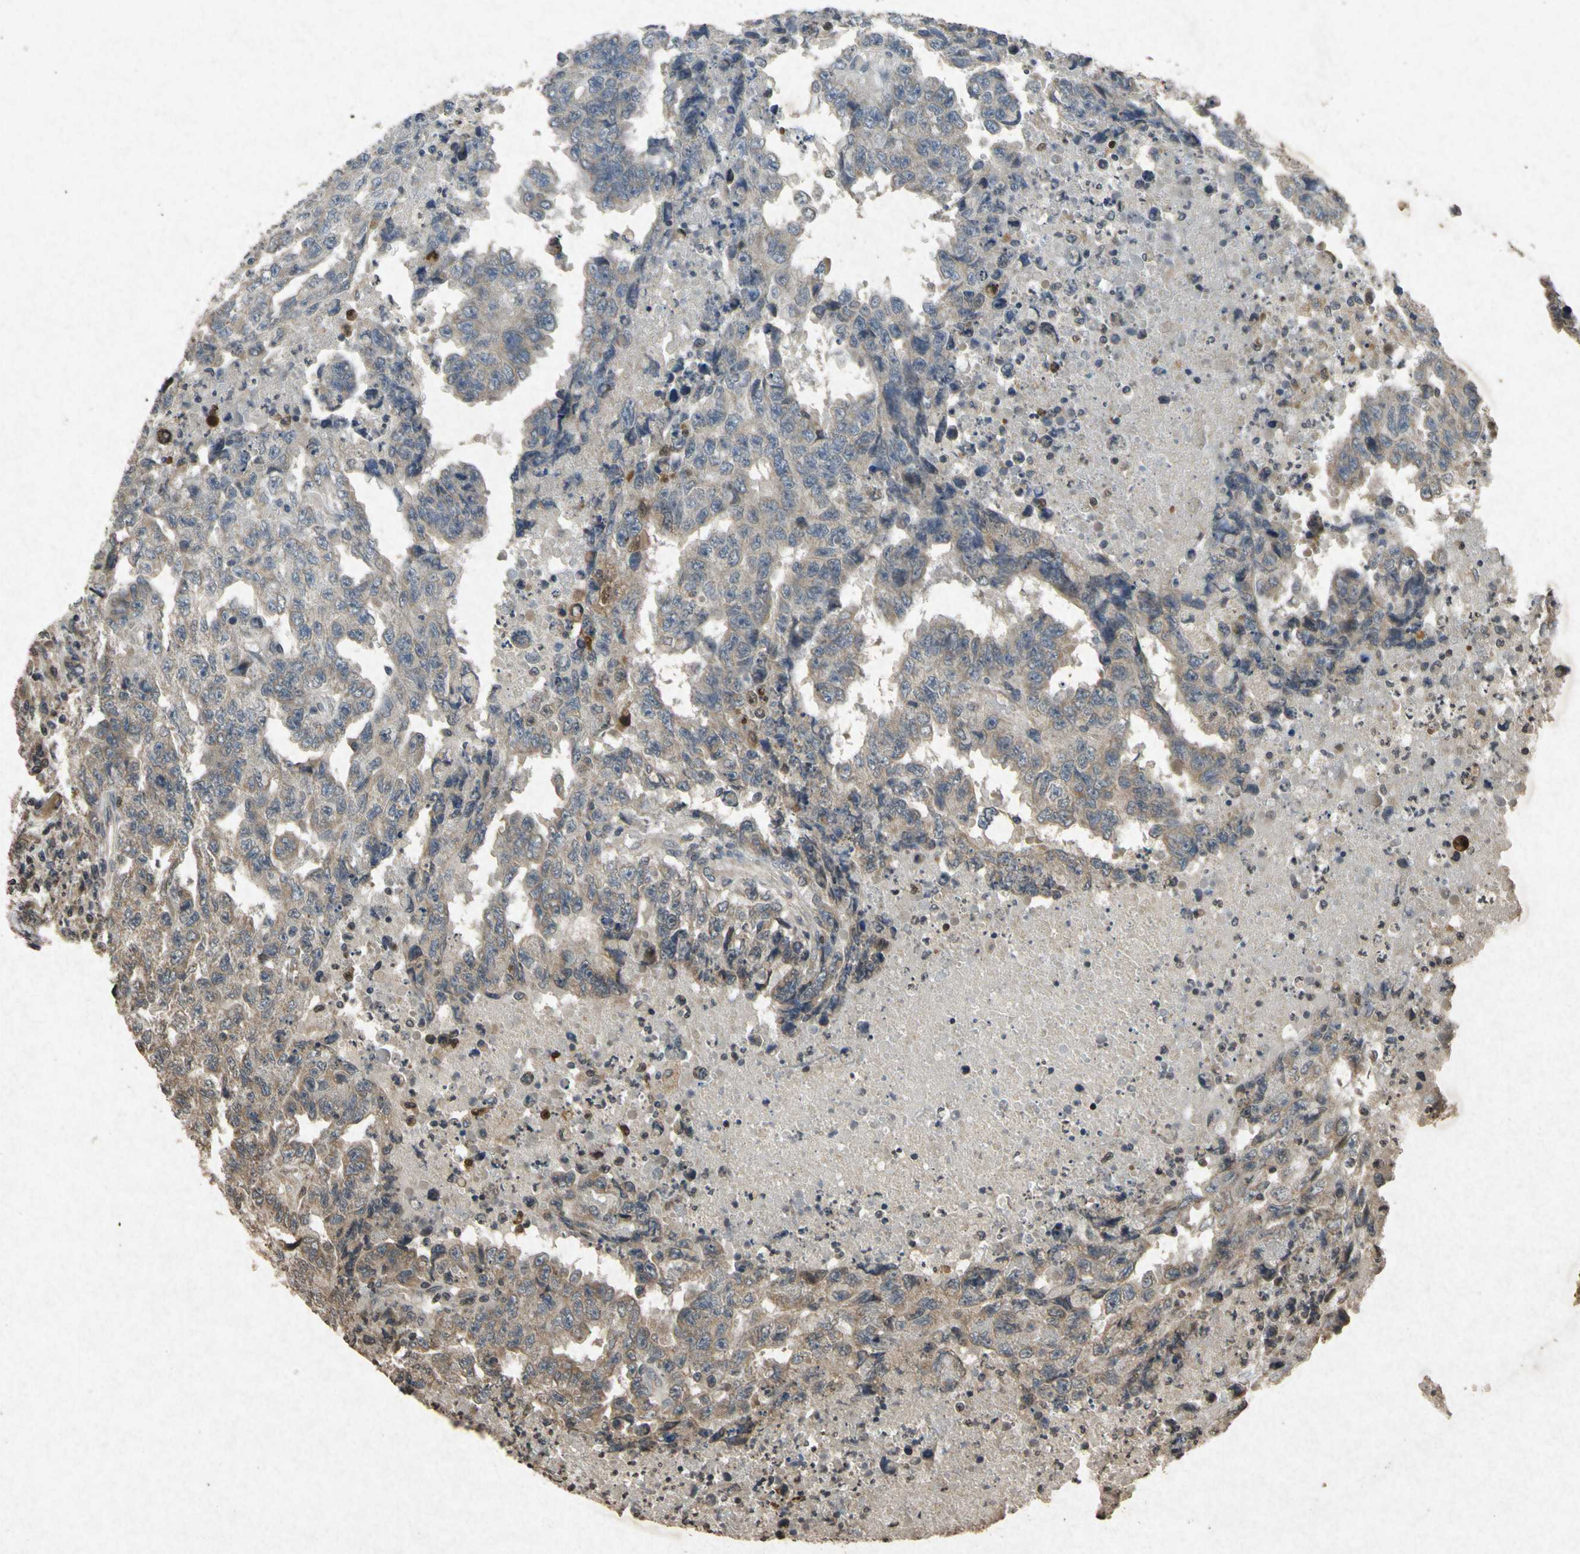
{"staining": {"intensity": "weak", "quantity": "25%-75%", "location": "cytoplasmic/membranous"}, "tissue": "testis cancer", "cell_type": "Tumor cells", "image_type": "cancer", "snomed": [{"axis": "morphology", "description": "Necrosis, NOS"}, {"axis": "morphology", "description": "Carcinoma, Embryonal, NOS"}, {"axis": "topography", "description": "Testis"}], "caption": "Tumor cells exhibit low levels of weak cytoplasmic/membranous expression in approximately 25%-75% of cells in human embryonal carcinoma (testis).", "gene": "ATP6V1H", "patient": {"sex": "male", "age": 19}}